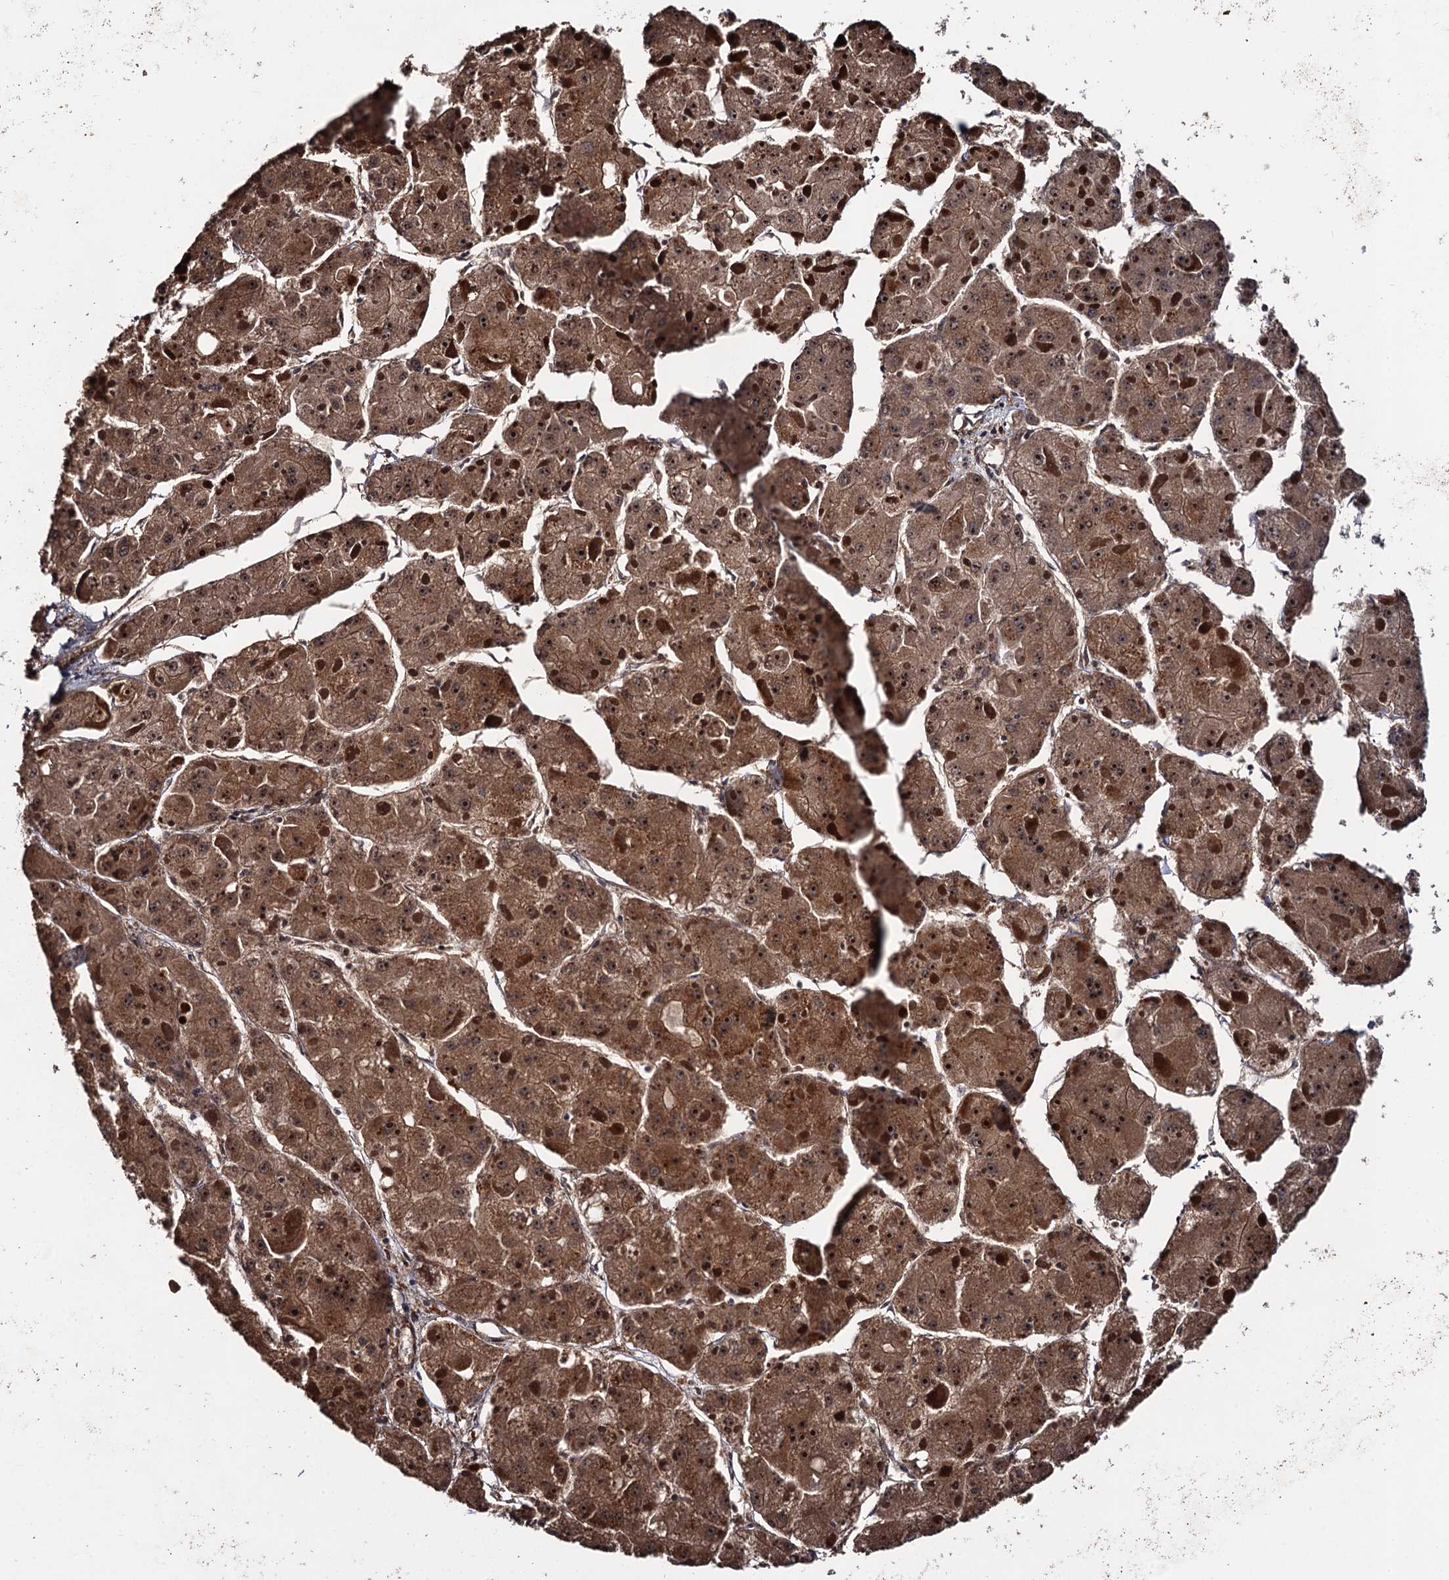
{"staining": {"intensity": "moderate", "quantity": ">75%", "location": "cytoplasmic/membranous,nuclear"}, "tissue": "liver cancer", "cell_type": "Tumor cells", "image_type": "cancer", "snomed": [{"axis": "morphology", "description": "Carcinoma, Hepatocellular, NOS"}, {"axis": "topography", "description": "Liver"}], "caption": "IHC image of neoplastic tissue: human liver cancer stained using immunohistochemistry reveals medium levels of moderate protein expression localized specifically in the cytoplasmic/membranous and nuclear of tumor cells, appearing as a cytoplasmic/membranous and nuclear brown color.", "gene": "LRRC63", "patient": {"sex": "female", "age": 73}}